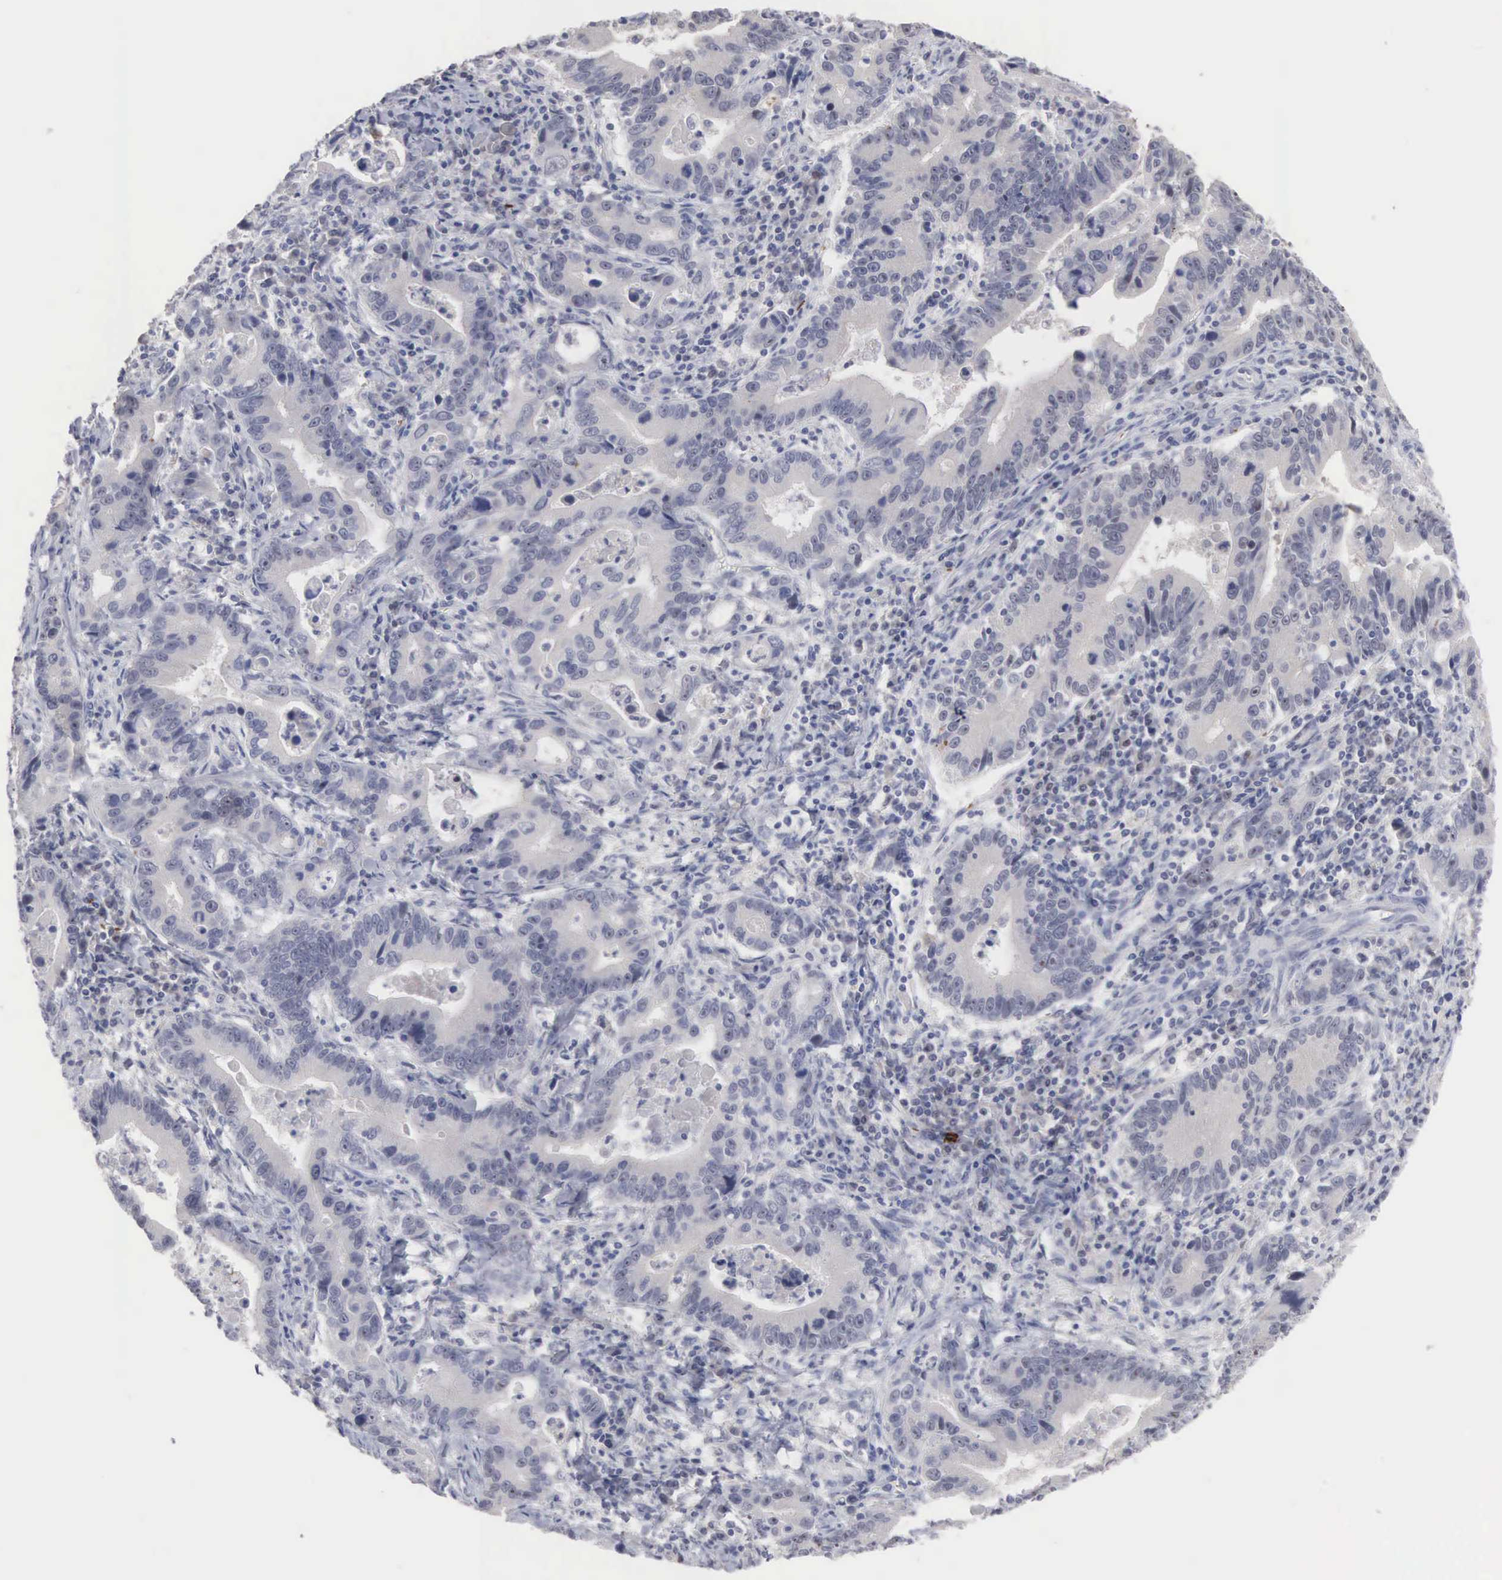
{"staining": {"intensity": "negative", "quantity": "none", "location": "none"}, "tissue": "stomach cancer", "cell_type": "Tumor cells", "image_type": "cancer", "snomed": [{"axis": "morphology", "description": "Adenocarcinoma, NOS"}, {"axis": "topography", "description": "Stomach, upper"}], "caption": "DAB (3,3'-diaminobenzidine) immunohistochemical staining of stomach adenocarcinoma shows no significant staining in tumor cells.", "gene": "ACOT4", "patient": {"sex": "male", "age": 63}}